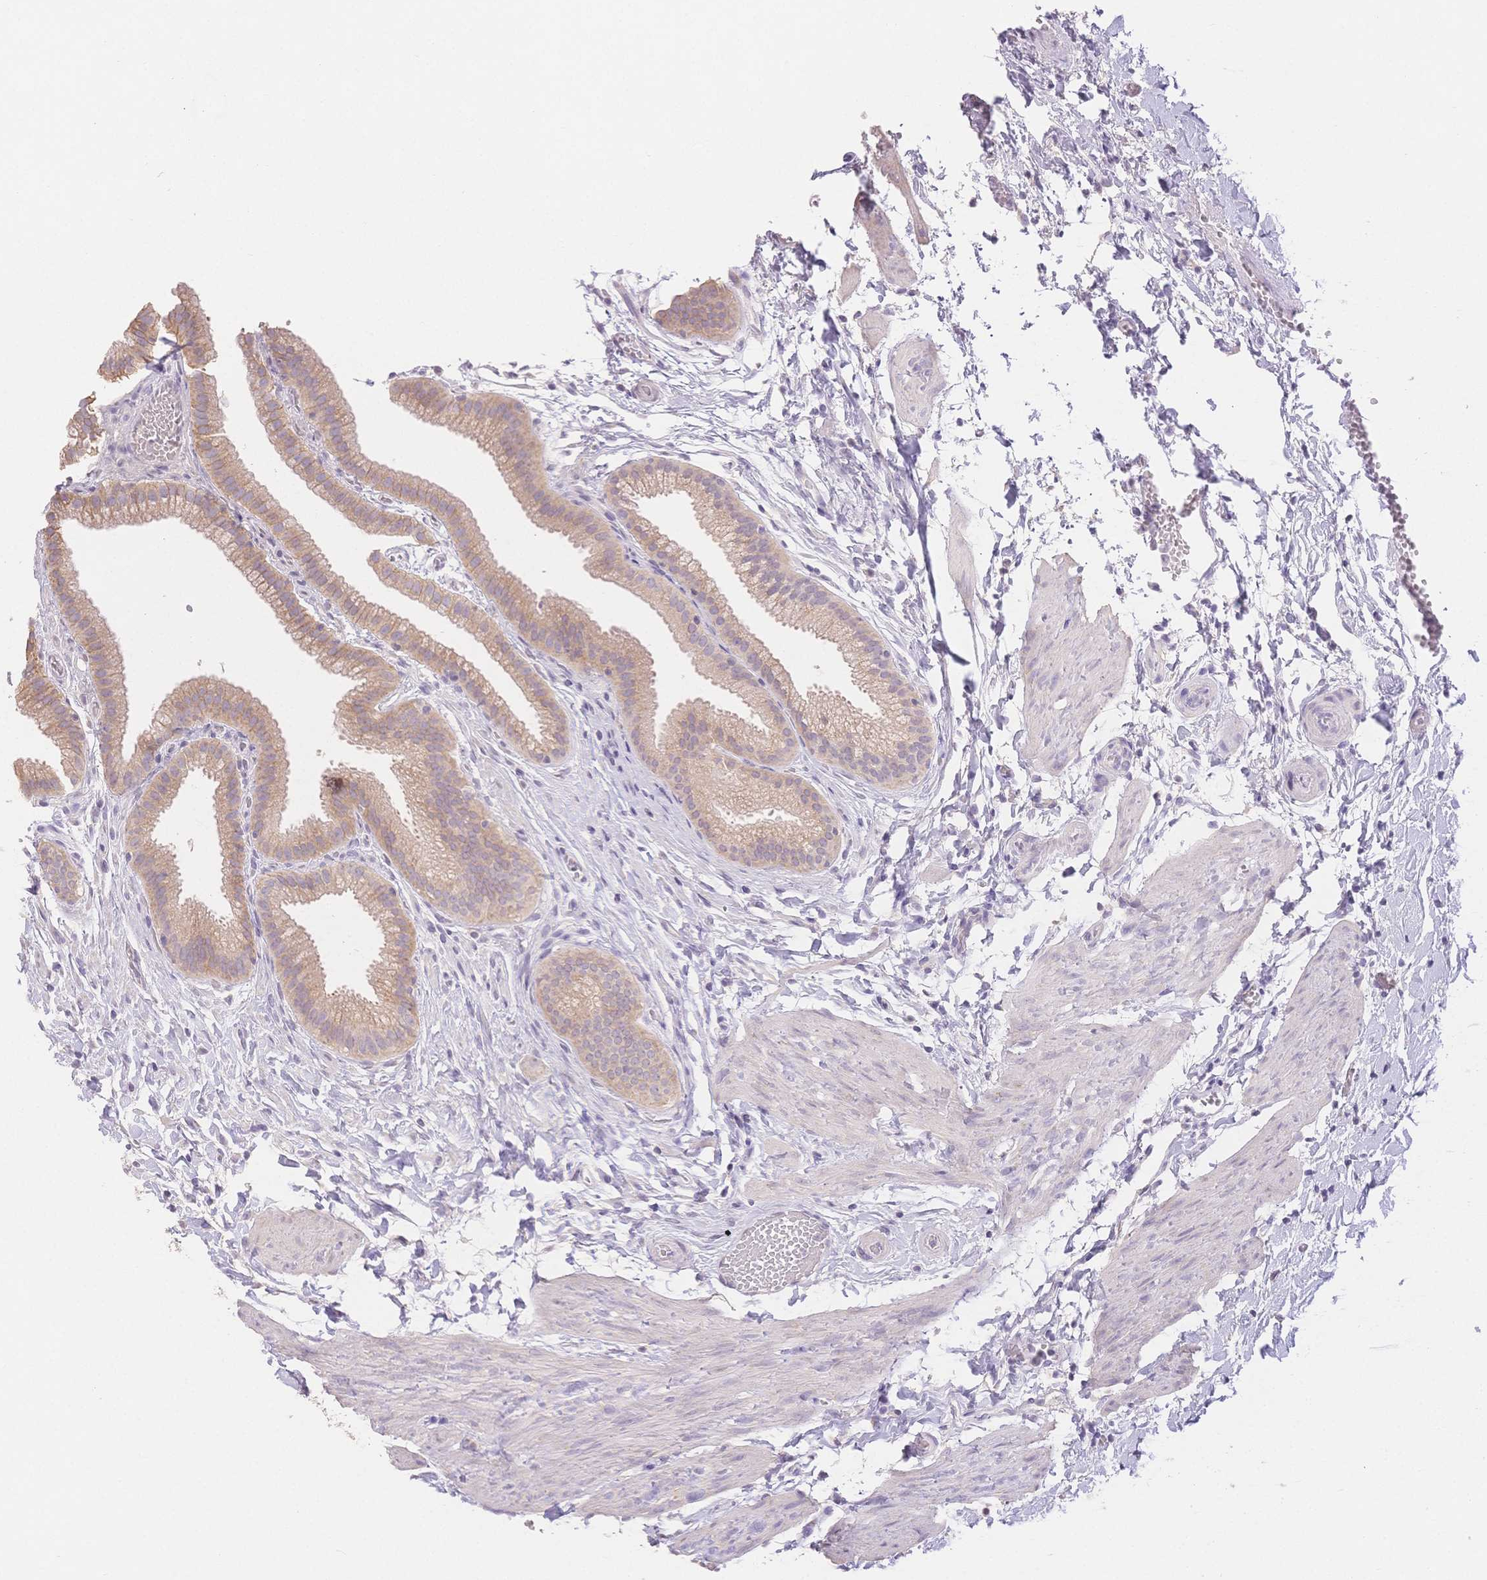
{"staining": {"intensity": "weak", "quantity": ">75%", "location": "cytoplasmic/membranous"}, "tissue": "gallbladder", "cell_type": "Glandular cells", "image_type": "normal", "snomed": [{"axis": "morphology", "description": "Normal tissue, NOS"}, {"axis": "topography", "description": "Gallbladder"}], "caption": "An immunohistochemistry micrograph of normal tissue is shown. Protein staining in brown shows weak cytoplasmic/membranous positivity in gallbladder within glandular cells.", "gene": "SUV39H2", "patient": {"sex": "female", "age": 63}}